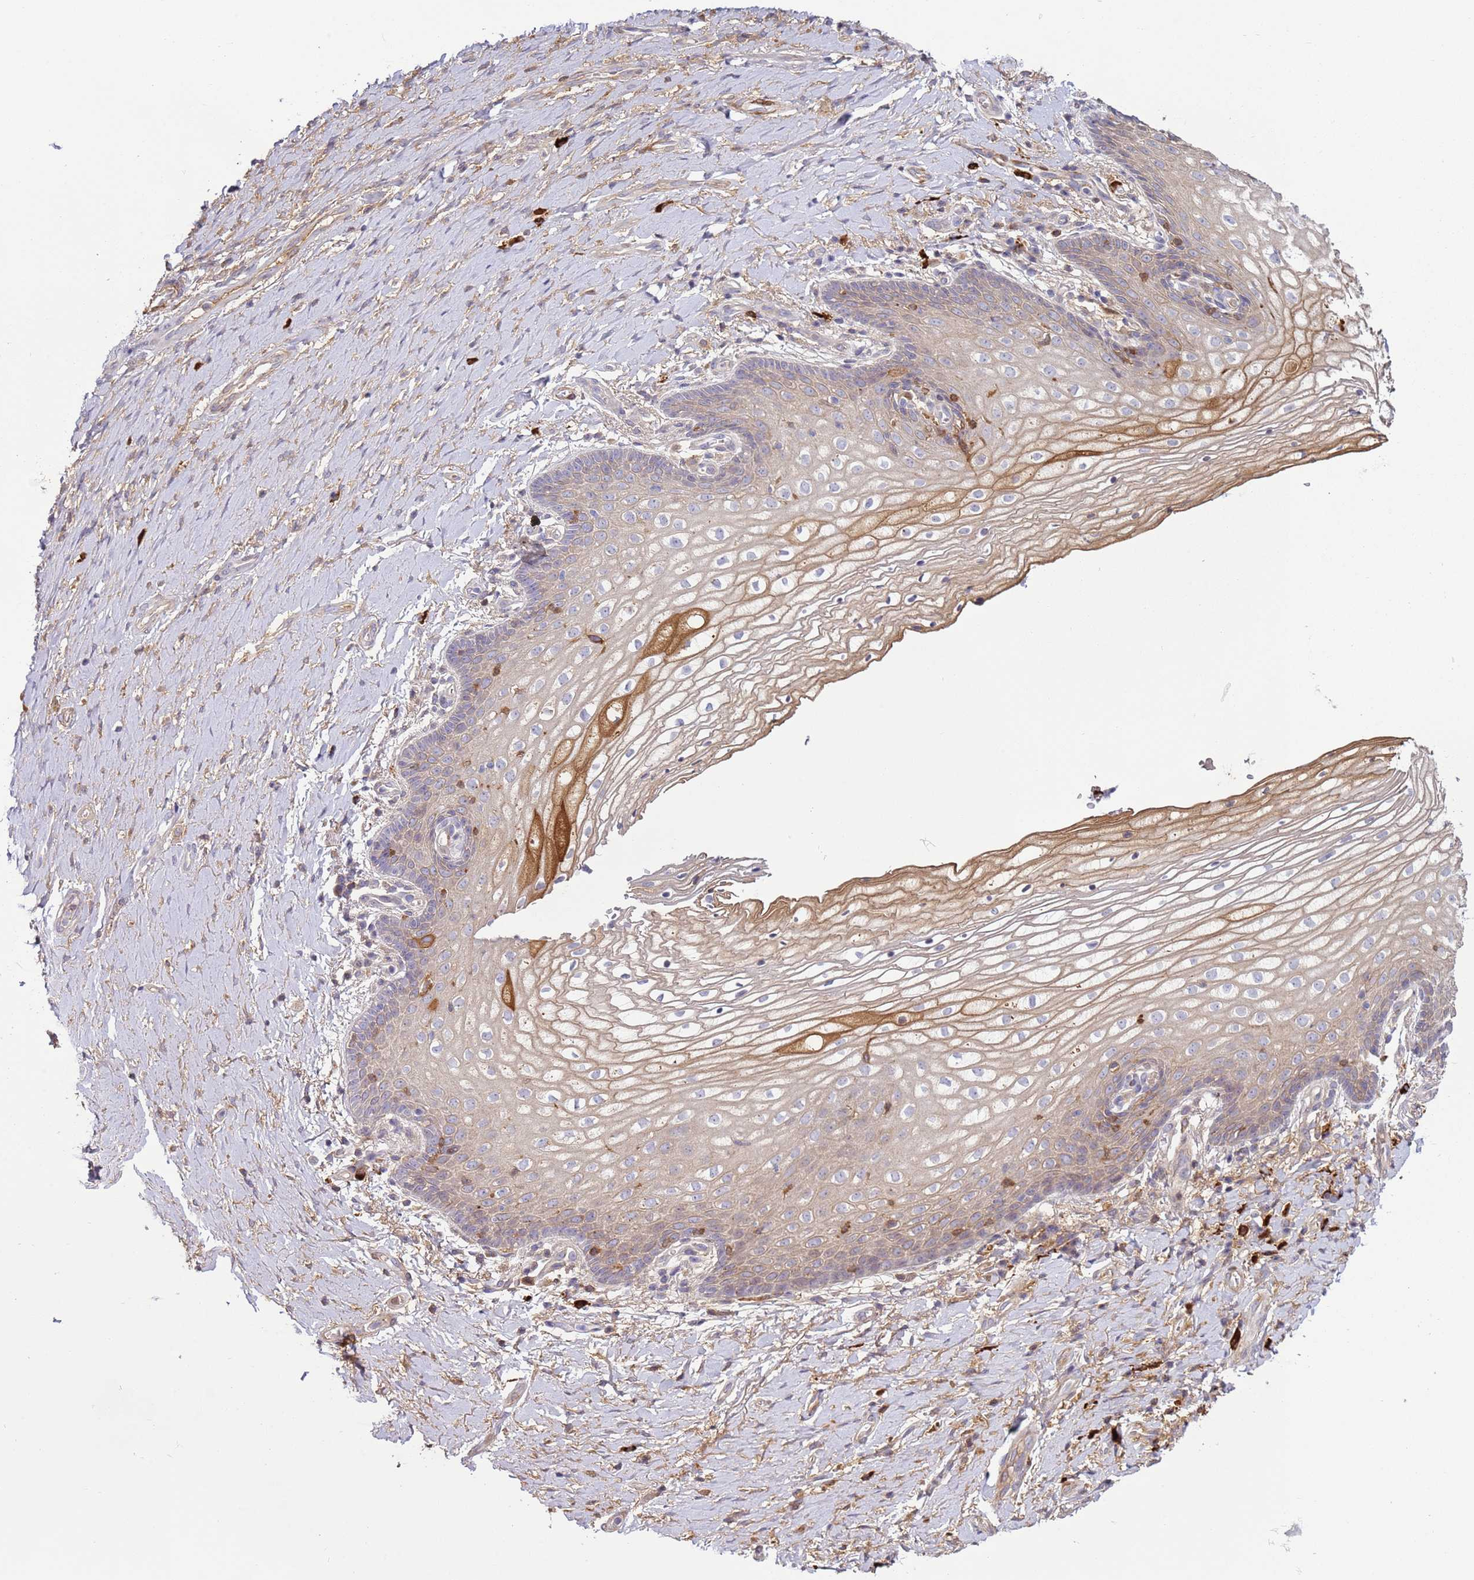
{"staining": {"intensity": "moderate", "quantity": "<25%", "location": "cytoplasmic/membranous"}, "tissue": "vagina", "cell_type": "Squamous epithelial cells", "image_type": "normal", "snomed": [{"axis": "morphology", "description": "Normal tissue, NOS"}, {"axis": "topography", "description": "Vagina"}], "caption": "The photomicrograph reveals a brown stain indicating the presence of a protein in the cytoplasmic/membranous of squamous epithelial cells in vagina. (DAB (3,3'-diaminobenzidine) IHC with brightfield microscopy, high magnification).", "gene": "NPAP1", "patient": {"sex": "female", "age": 60}}